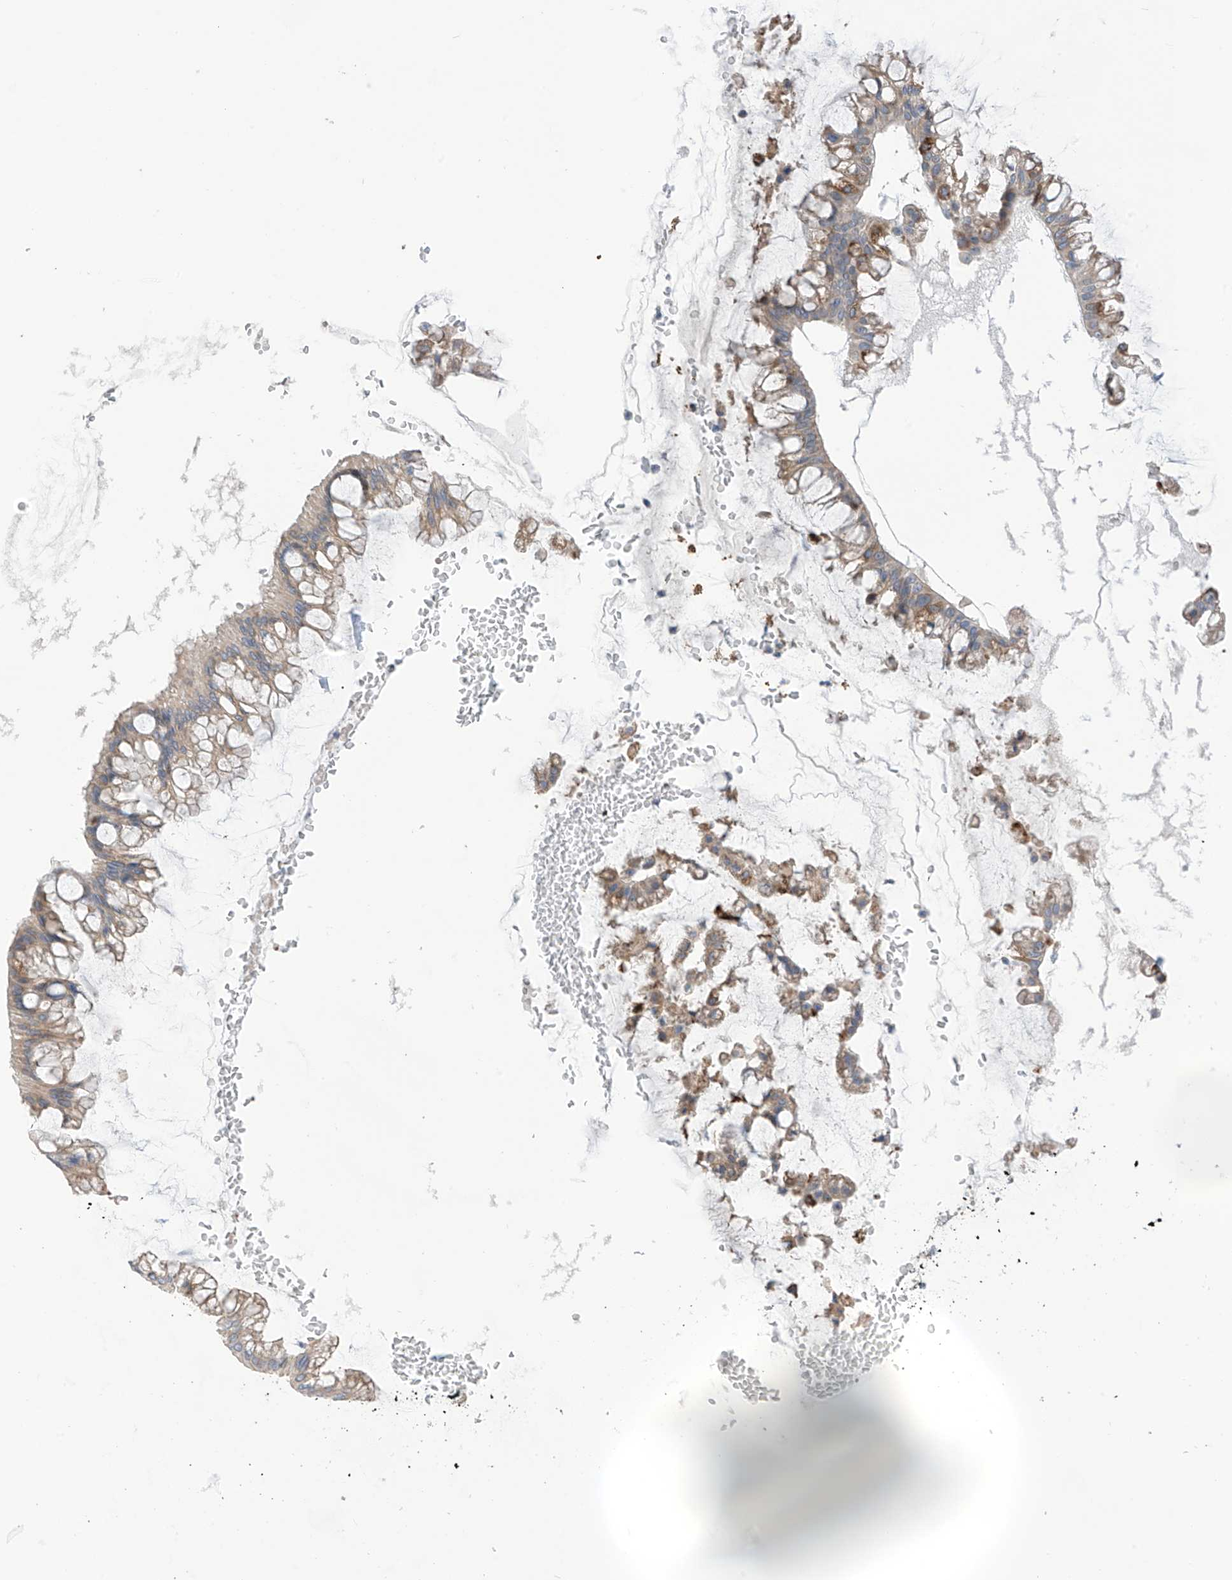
{"staining": {"intensity": "weak", "quantity": "25%-75%", "location": "cytoplasmic/membranous"}, "tissue": "ovarian cancer", "cell_type": "Tumor cells", "image_type": "cancer", "snomed": [{"axis": "morphology", "description": "Cystadenocarcinoma, mucinous, NOS"}, {"axis": "topography", "description": "Ovary"}], "caption": "Protein analysis of ovarian cancer (mucinous cystadenocarcinoma) tissue reveals weak cytoplasmic/membranous positivity in about 25%-75% of tumor cells.", "gene": "REC8", "patient": {"sex": "female", "age": 73}}